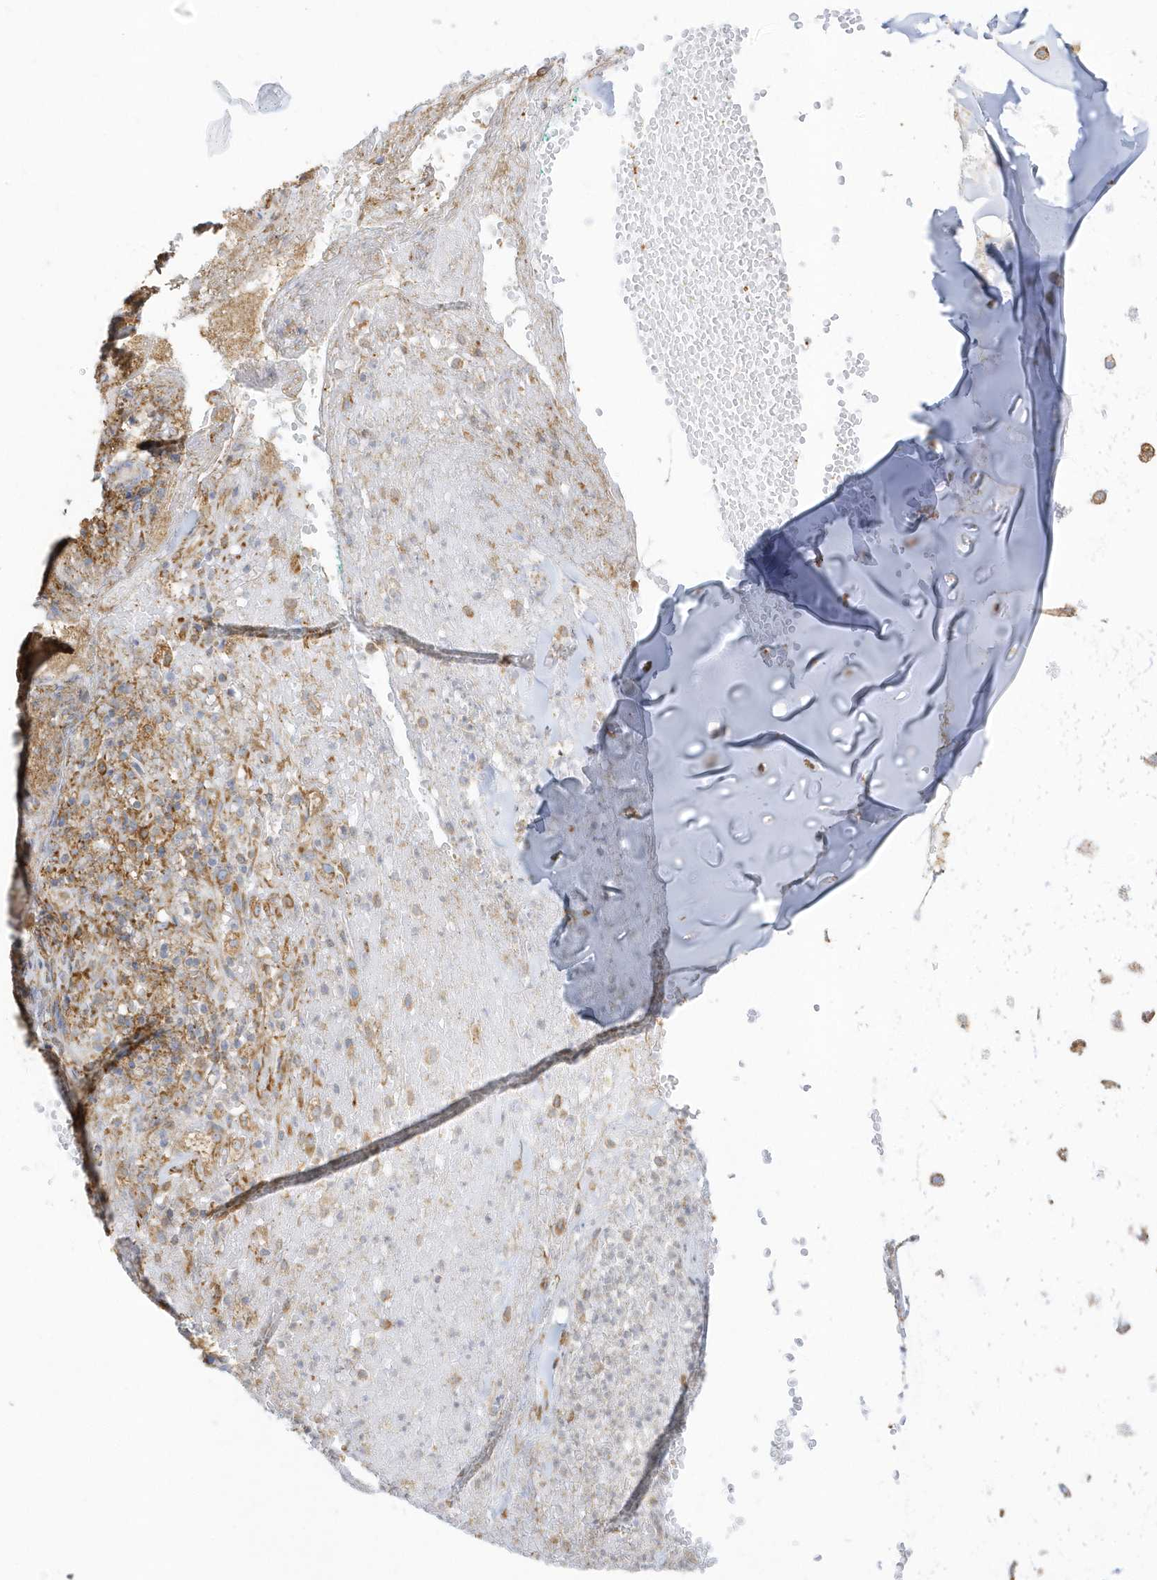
{"staining": {"intensity": "negative", "quantity": "none", "location": "none"}, "tissue": "adipose tissue", "cell_type": "Adipocytes", "image_type": "normal", "snomed": [{"axis": "morphology", "description": "Normal tissue, NOS"}, {"axis": "morphology", "description": "Basal cell carcinoma"}, {"axis": "topography", "description": "Cartilage tissue"}, {"axis": "topography", "description": "Nasopharynx"}, {"axis": "topography", "description": "Oral tissue"}], "caption": "IHC photomicrograph of unremarkable adipose tissue: human adipose tissue stained with DAB (3,3'-diaminobenzidine) displays no significant protein positivity in adipocytes.", "gene": "PDIA6", "patient": {"sex": "female", "age": 77}}